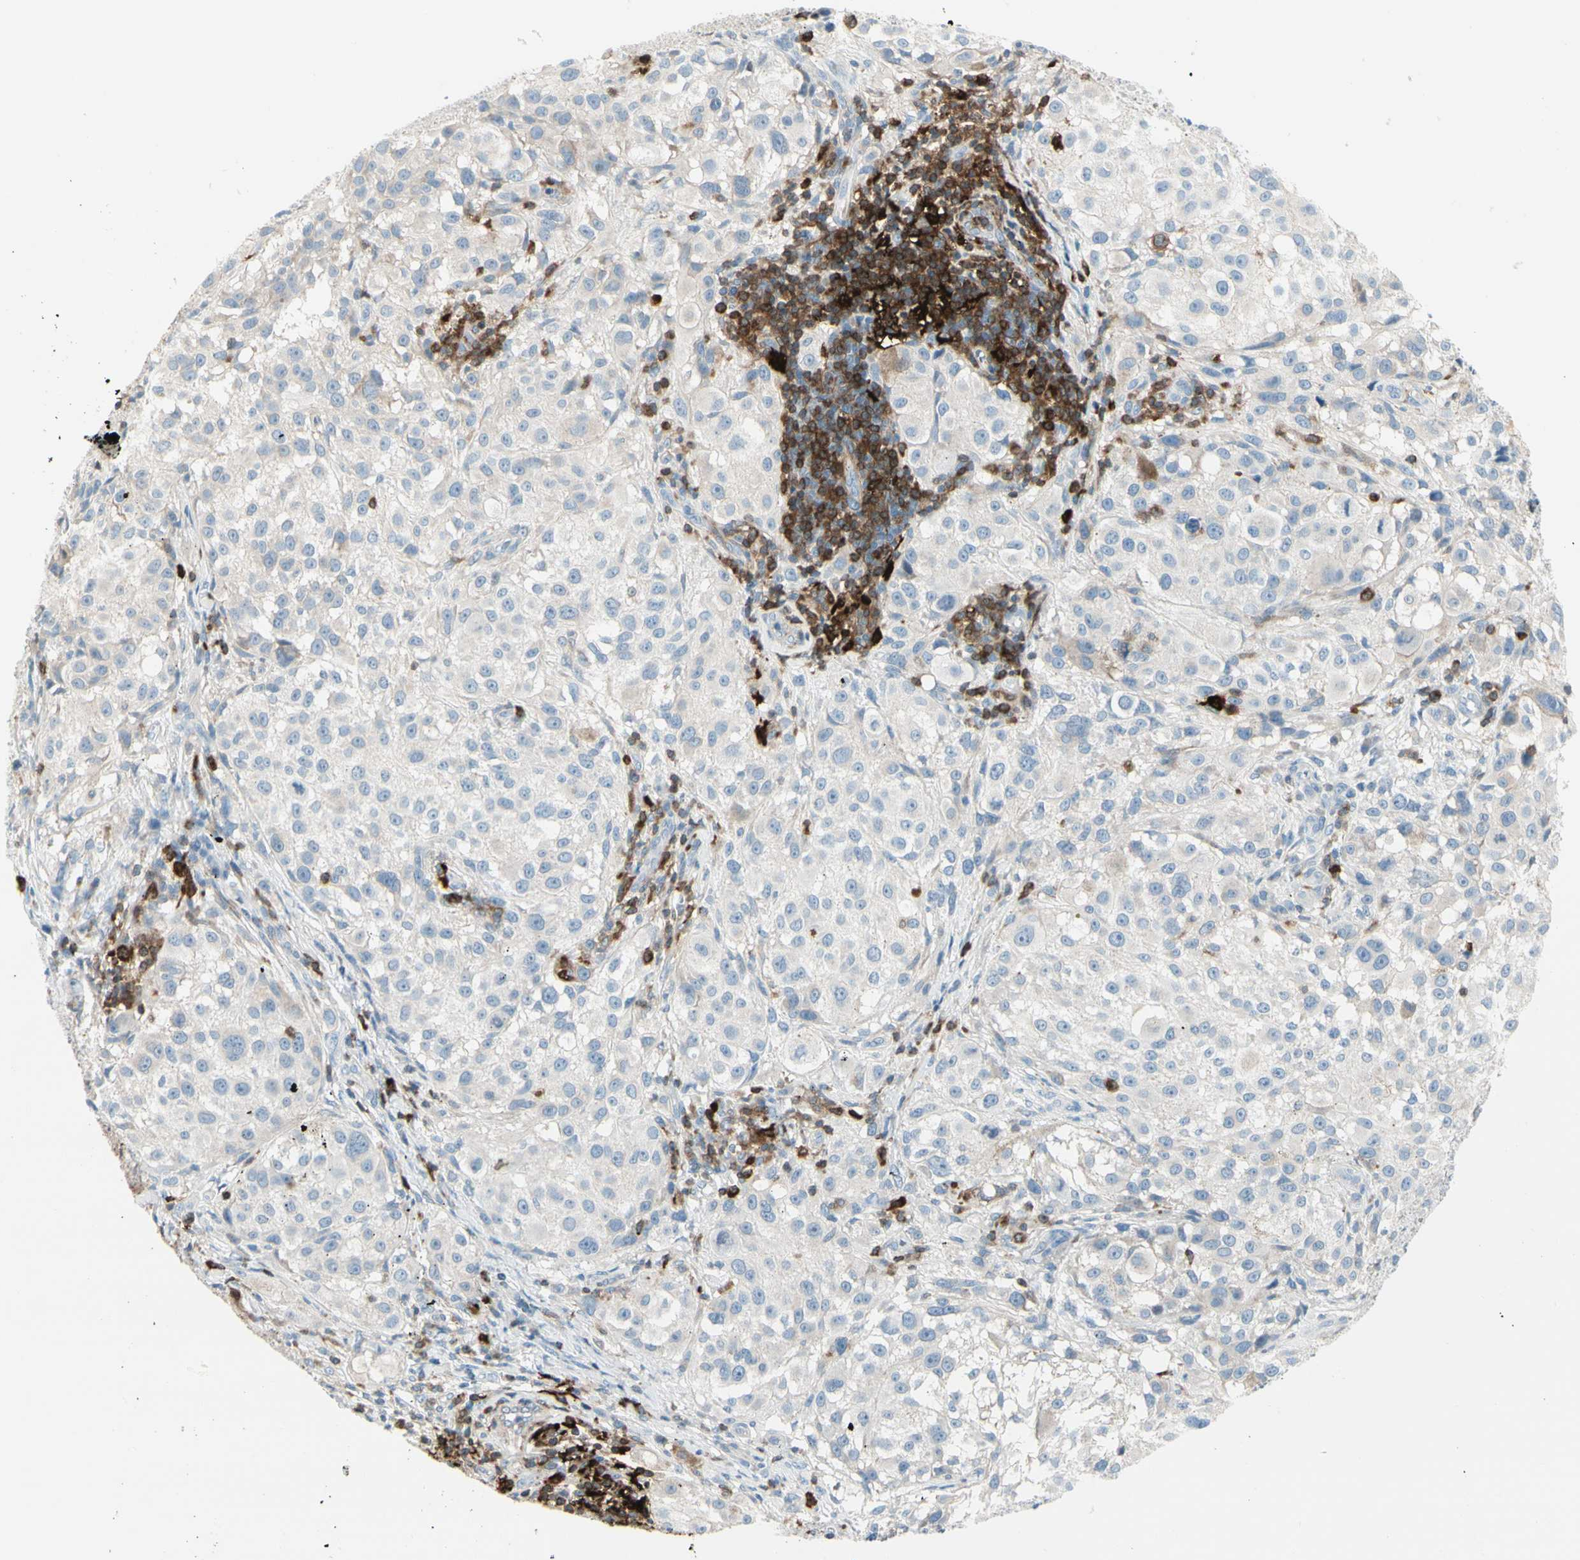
{"staining": {"intensity": "negative", "quantity": "none", "location": "none"}, "tissue": "melanoma", "cell_type": "Tumor cells", "image_type": "cancer", "snomed": [{"axis": "morphology", "description": "Necrosis, NOS"}, {"axis": "morphology", "description": "Malignant melanoma, NOS"}, {"axis": "topography", "description": "Skin"}], "caption": "An image of human malignant melanoma is negative for staining in tumor cells.", "gene": "TRAF1", "patient": {"sex": "female", "age": 87}}